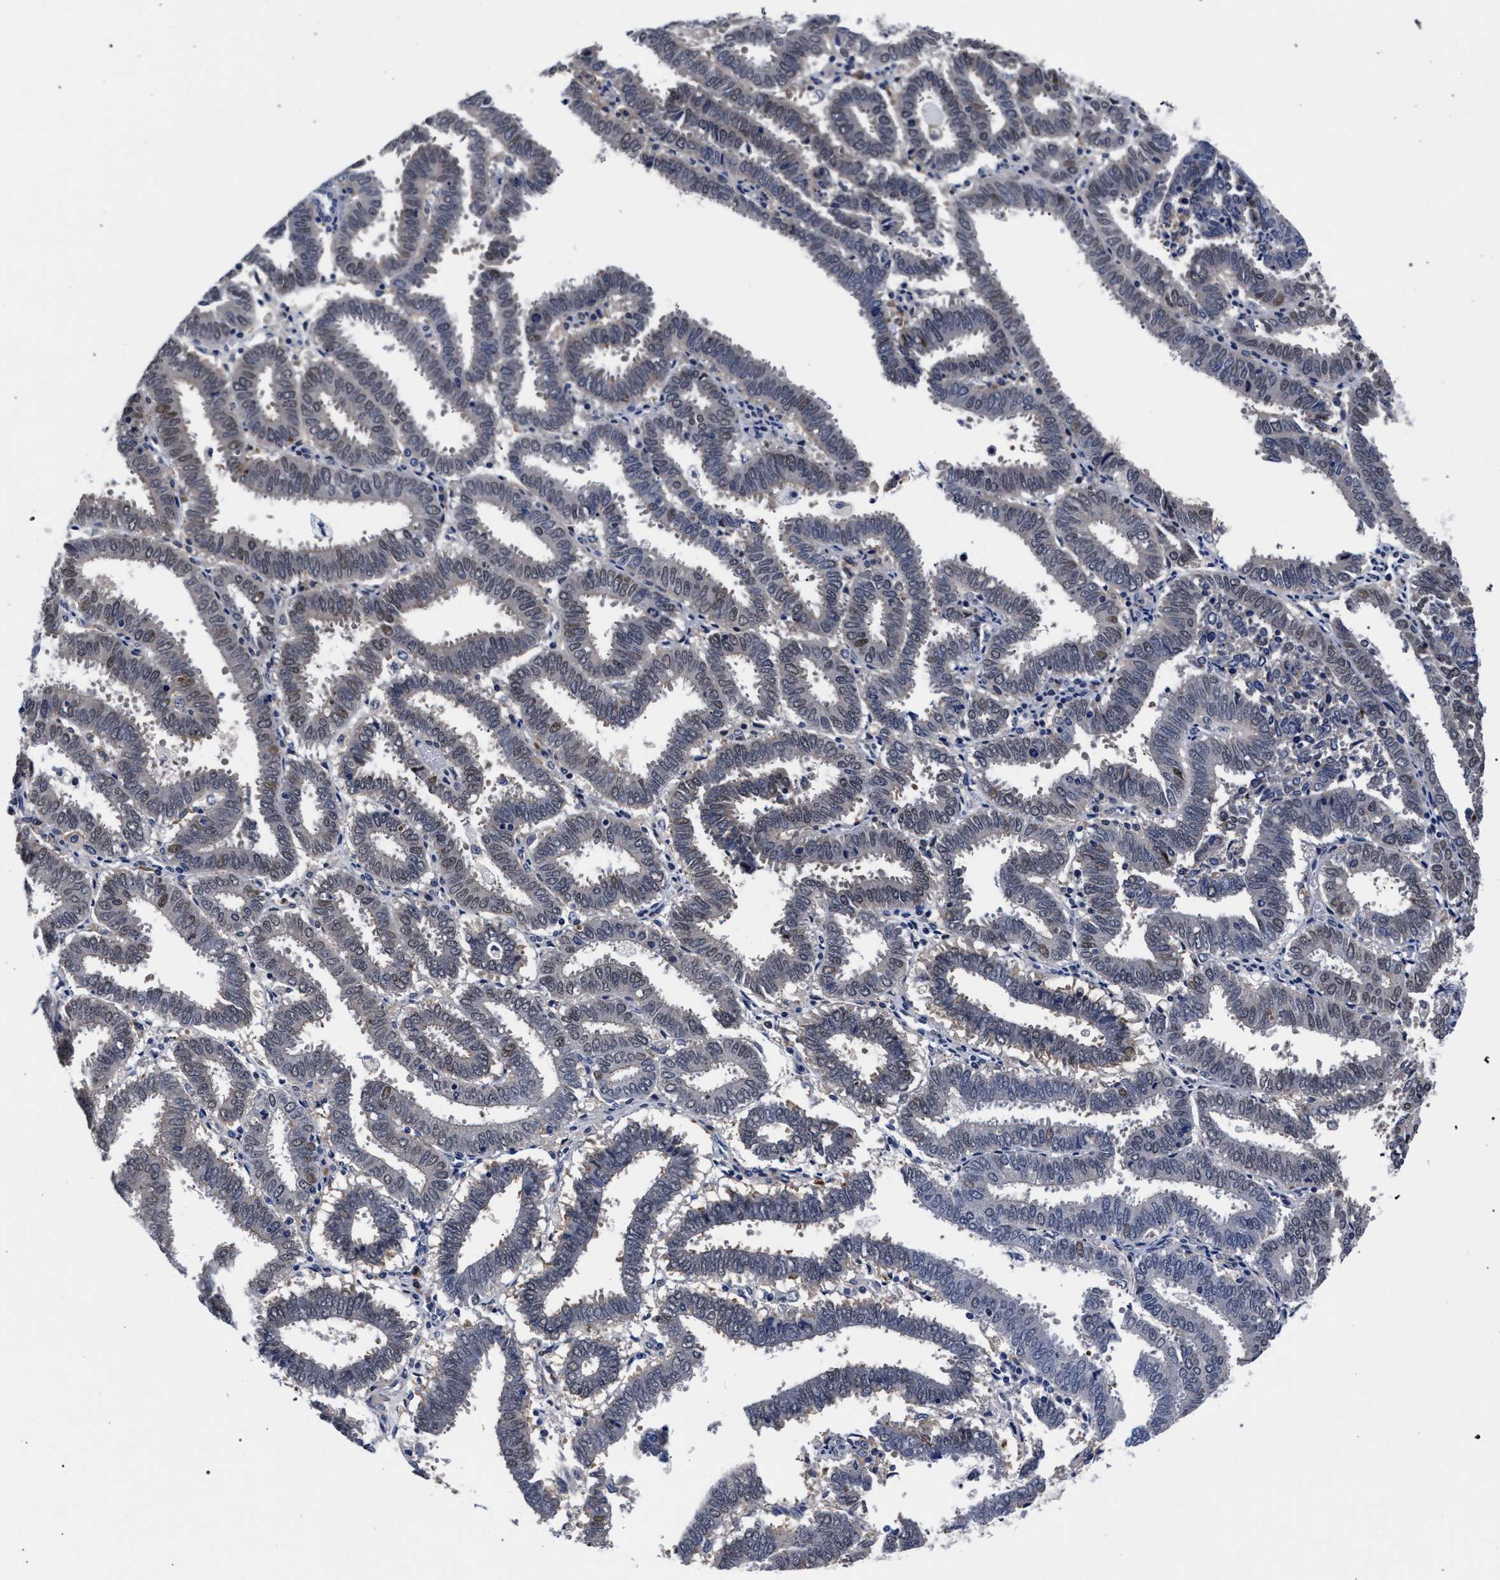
{"staining": {"intensity": "moderate", "quantity": "25%-75%", "location": "cytoplasmic/membranous"}, "tissue": "endometrial cancer", "cell_type": "Tumor cells", "image_type": "cancer", "snomed": [{"axis": "morphology", "description": "Adenocarcinoma, NOS"}, {"axis": "topography", "description": "Uterus"}], "caption": "Approximately 25%-75% of tumor cells in adenocarcinoma (endometrial) reveal moderate cytoplasmic/membranous protein staining as visualized by brown immunohistochemical staining.", "gene": "ZNF462", "patient": {"sex": "female", "age": 83}}